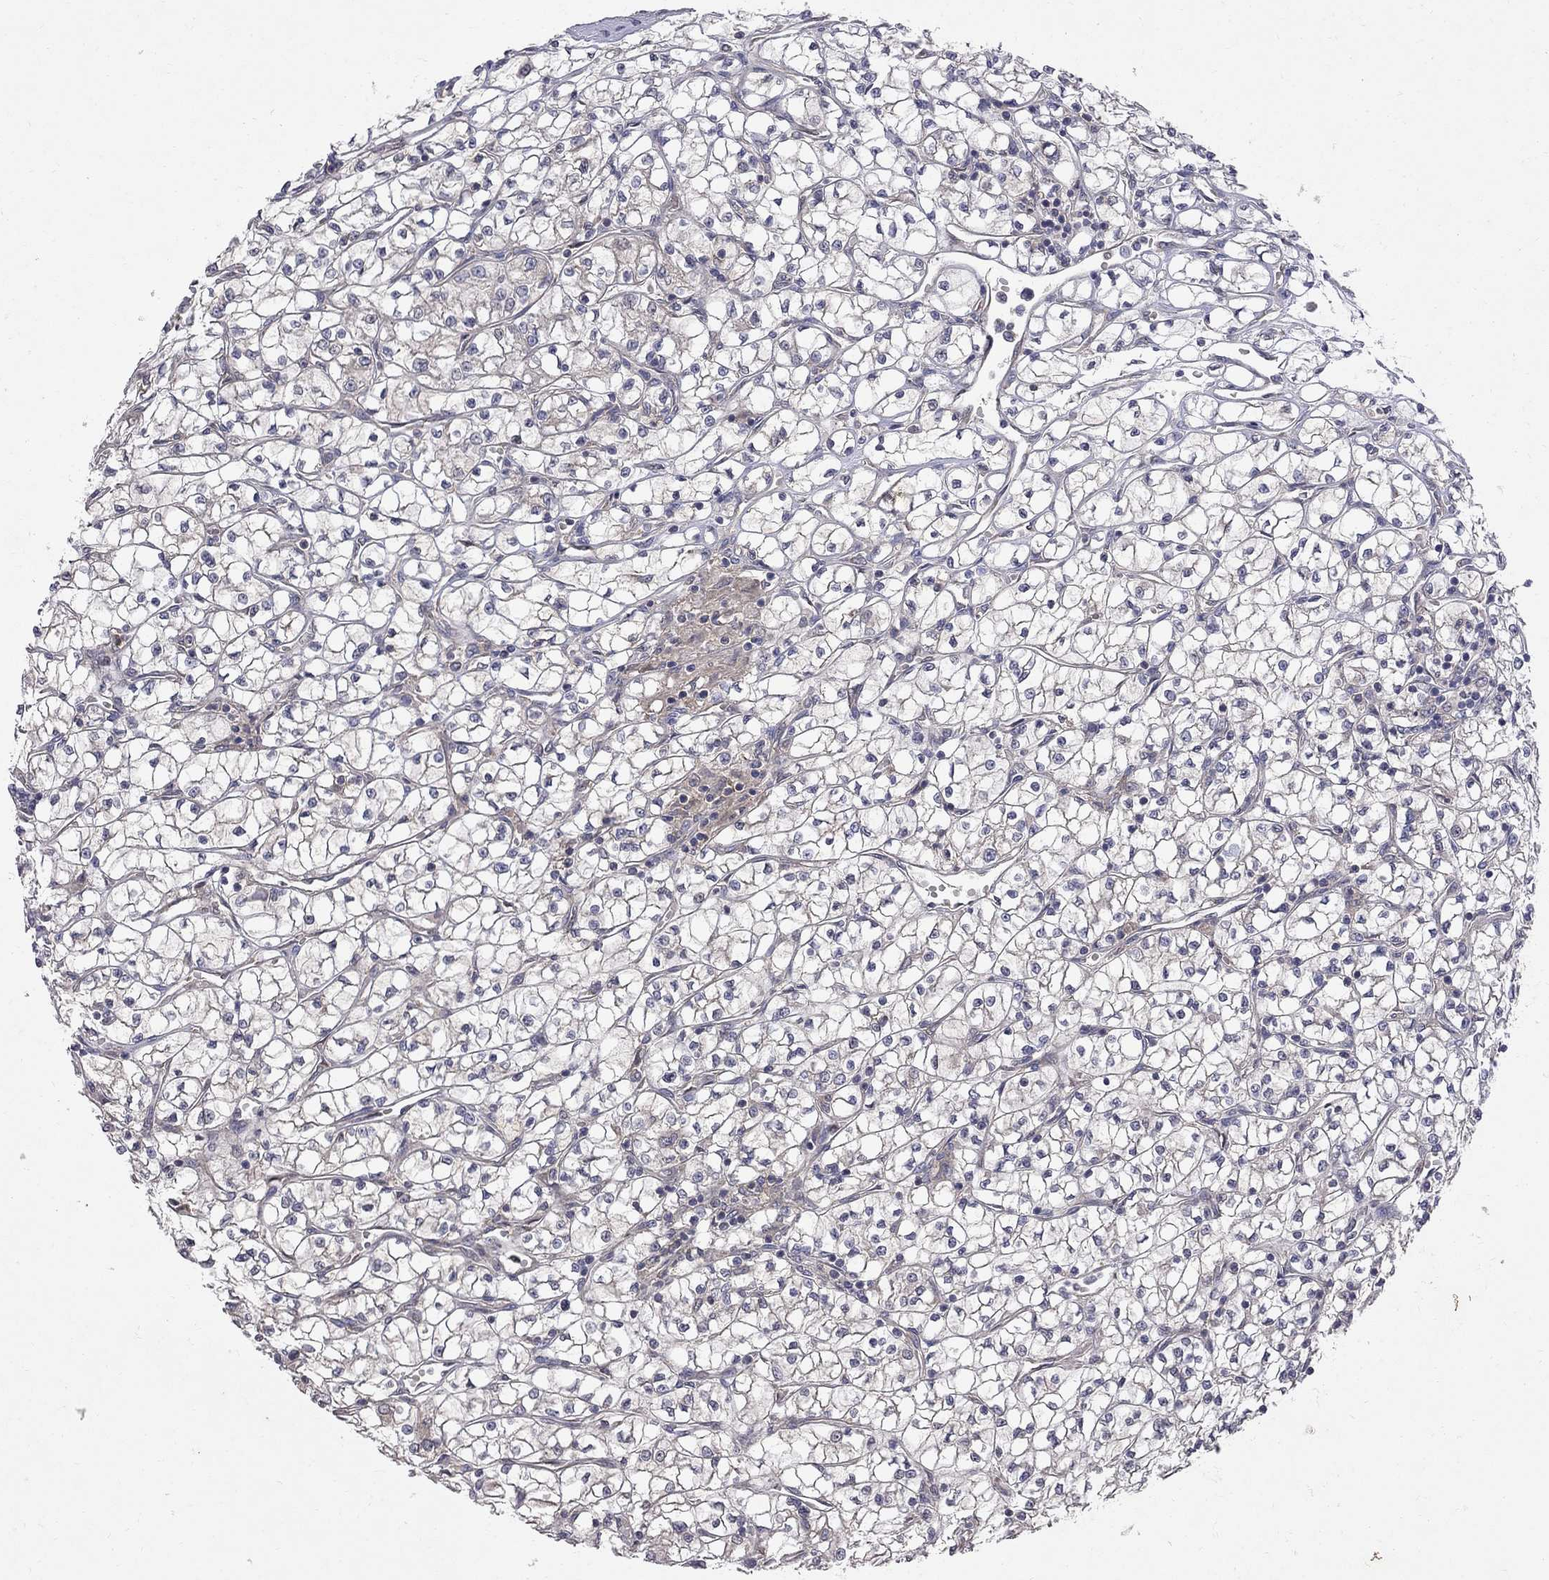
{"staining": {"intensity": "negative", "quantity": "none", "location": "none"}, "tissue": "renal cancer", "cell_type": "Tumor cells", "image_type": "cancer", "snomed": [{"axis": "morphology", "description": "Adenocarcinoma, NOS"}, {"axis": "topography", "description": "Kidney"}], "caption": "Immunohistochemical staining of renal adenocarcinoma demonstrates no significant positivity in tumor cells.", "gene": "ABI3", "patient": {"sex": "female", "age": 64}}